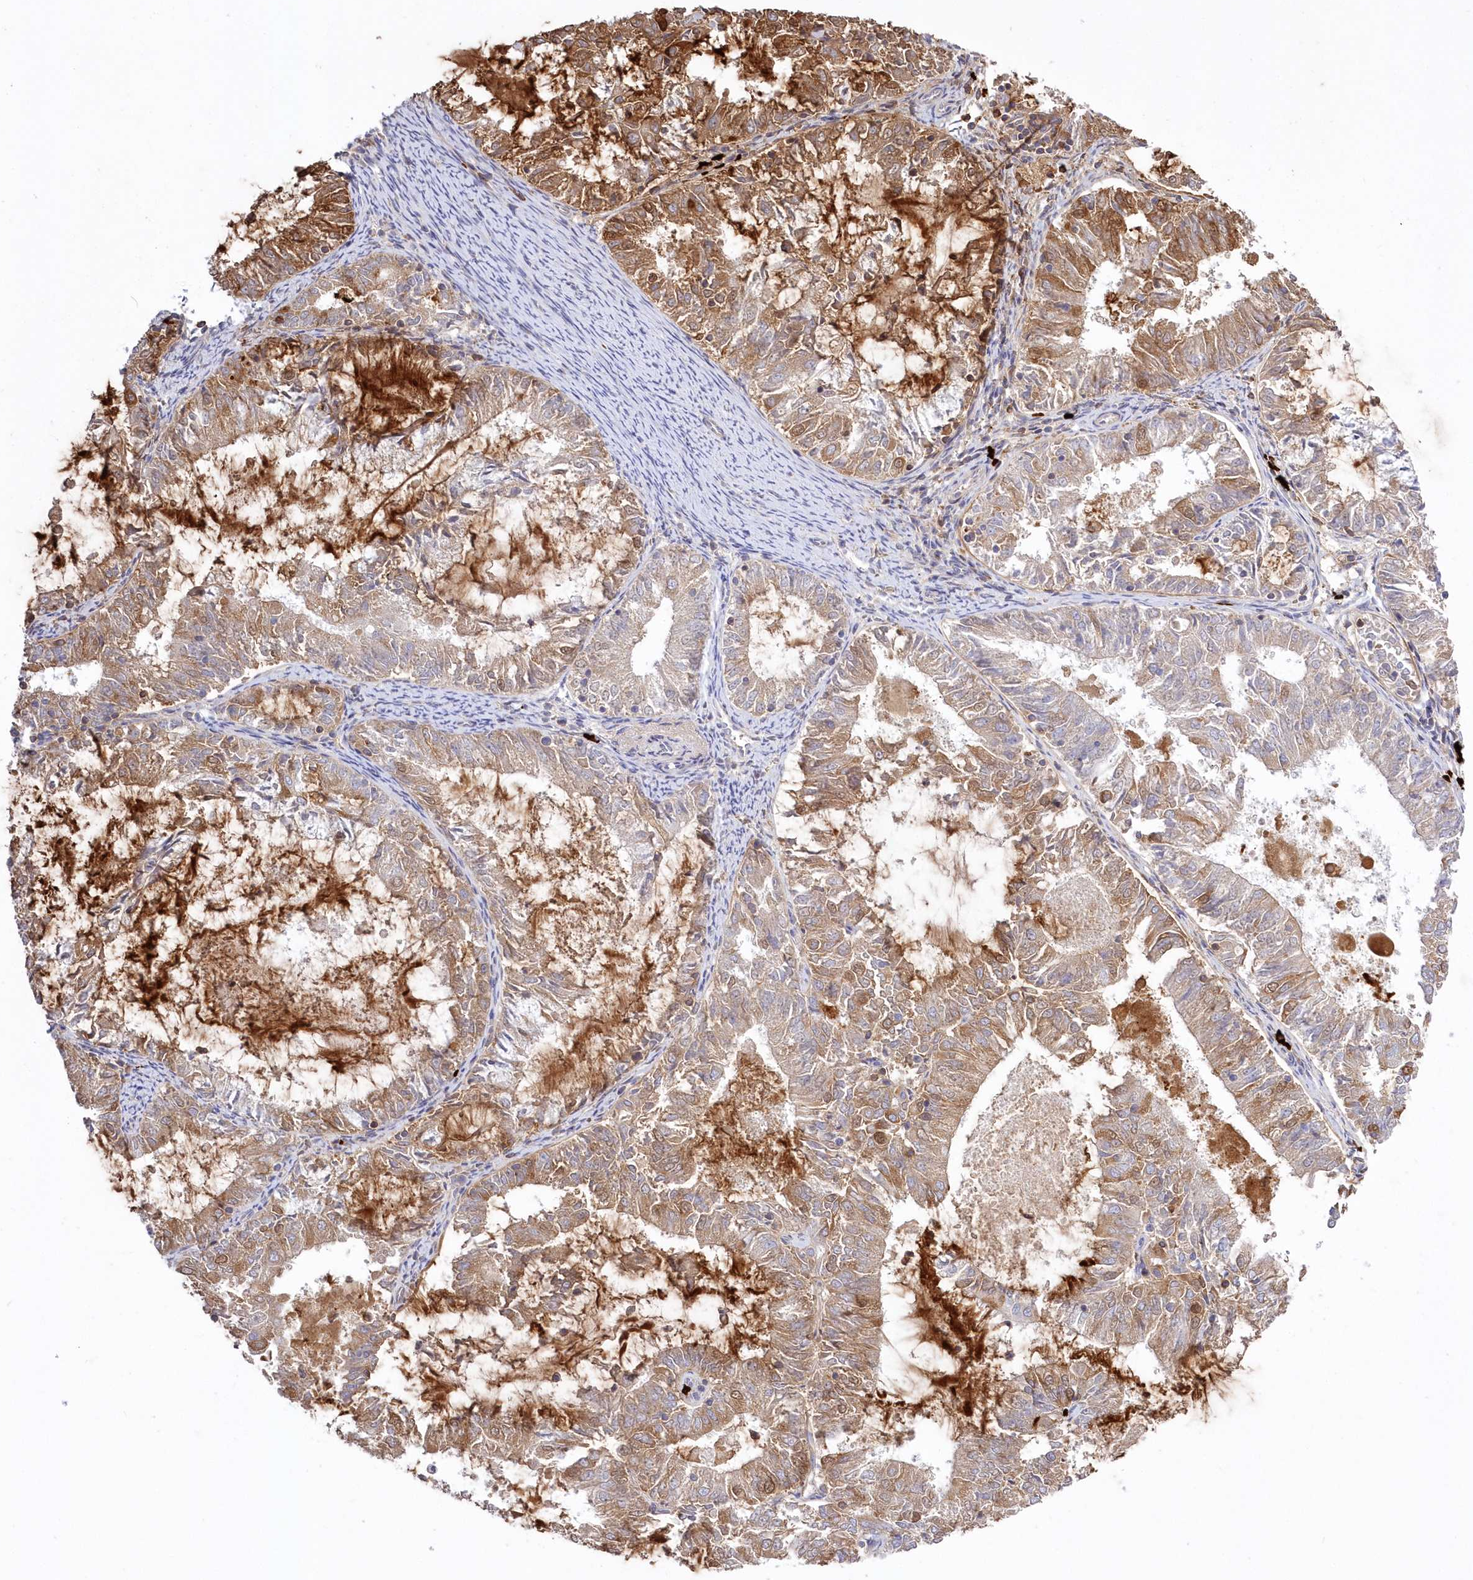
{"staining": {"intensity": "moderate", "quantity": ">75%", "location": "cytoplasmic/membranous"}, "tissue": "endometrial cancer", "cell_type": "Tumor cells", "image_type": "cancer", "snomed": [{"axis": "morphology", "description": "Adenocarcinoma, NOS"}, {"axis": "topography", "description": "Endometrium"}], "caption": "Endometrial cancer stained with IHC shows moderate cytoplasmic/membranous expression in approximately >75% of tumor cells.", "gene": "WBP1L", "patient": {"sex": "female", "age": 57}}